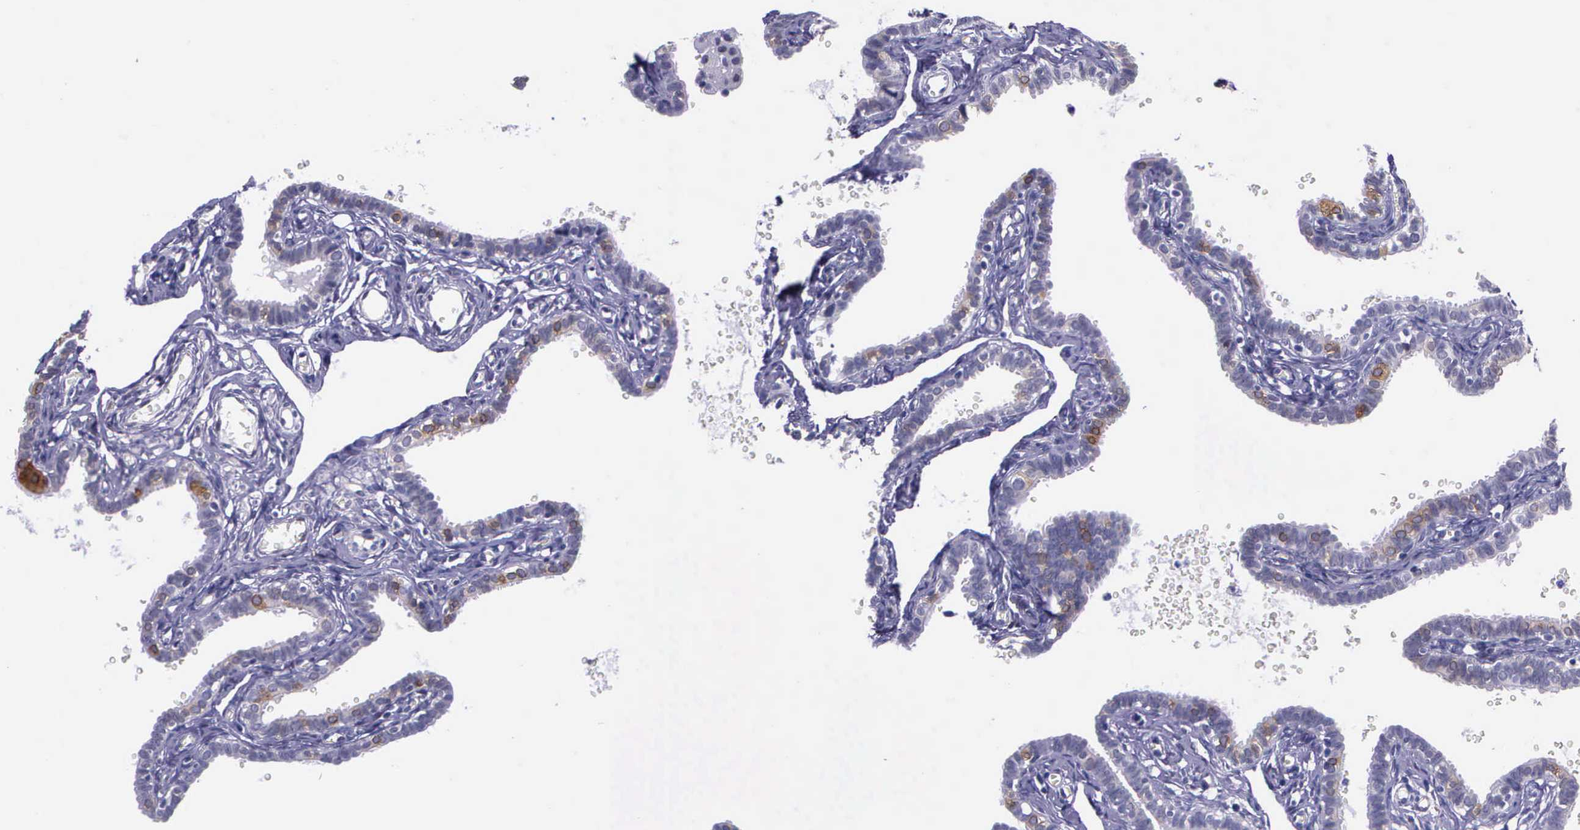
{"staining": {"intensity": "weak", "quantity": "<25%", "location": "cytoplasmic/membranous"}, "tissue": "fallopian tube", "cell_type": "Glandular cells", "image_type": "normal", "snomed": [{"axis": "morphology", "description": "Normal tissue, NOS"}, {"axis": "topography", "description": "Fallopian tube"}], "caption": "The photomicrograph displays no staining of glandular cells in unremarkable fallopian tube.", "gene": "AHNAK2", "patient": {"sex": "female", "age": 35}}